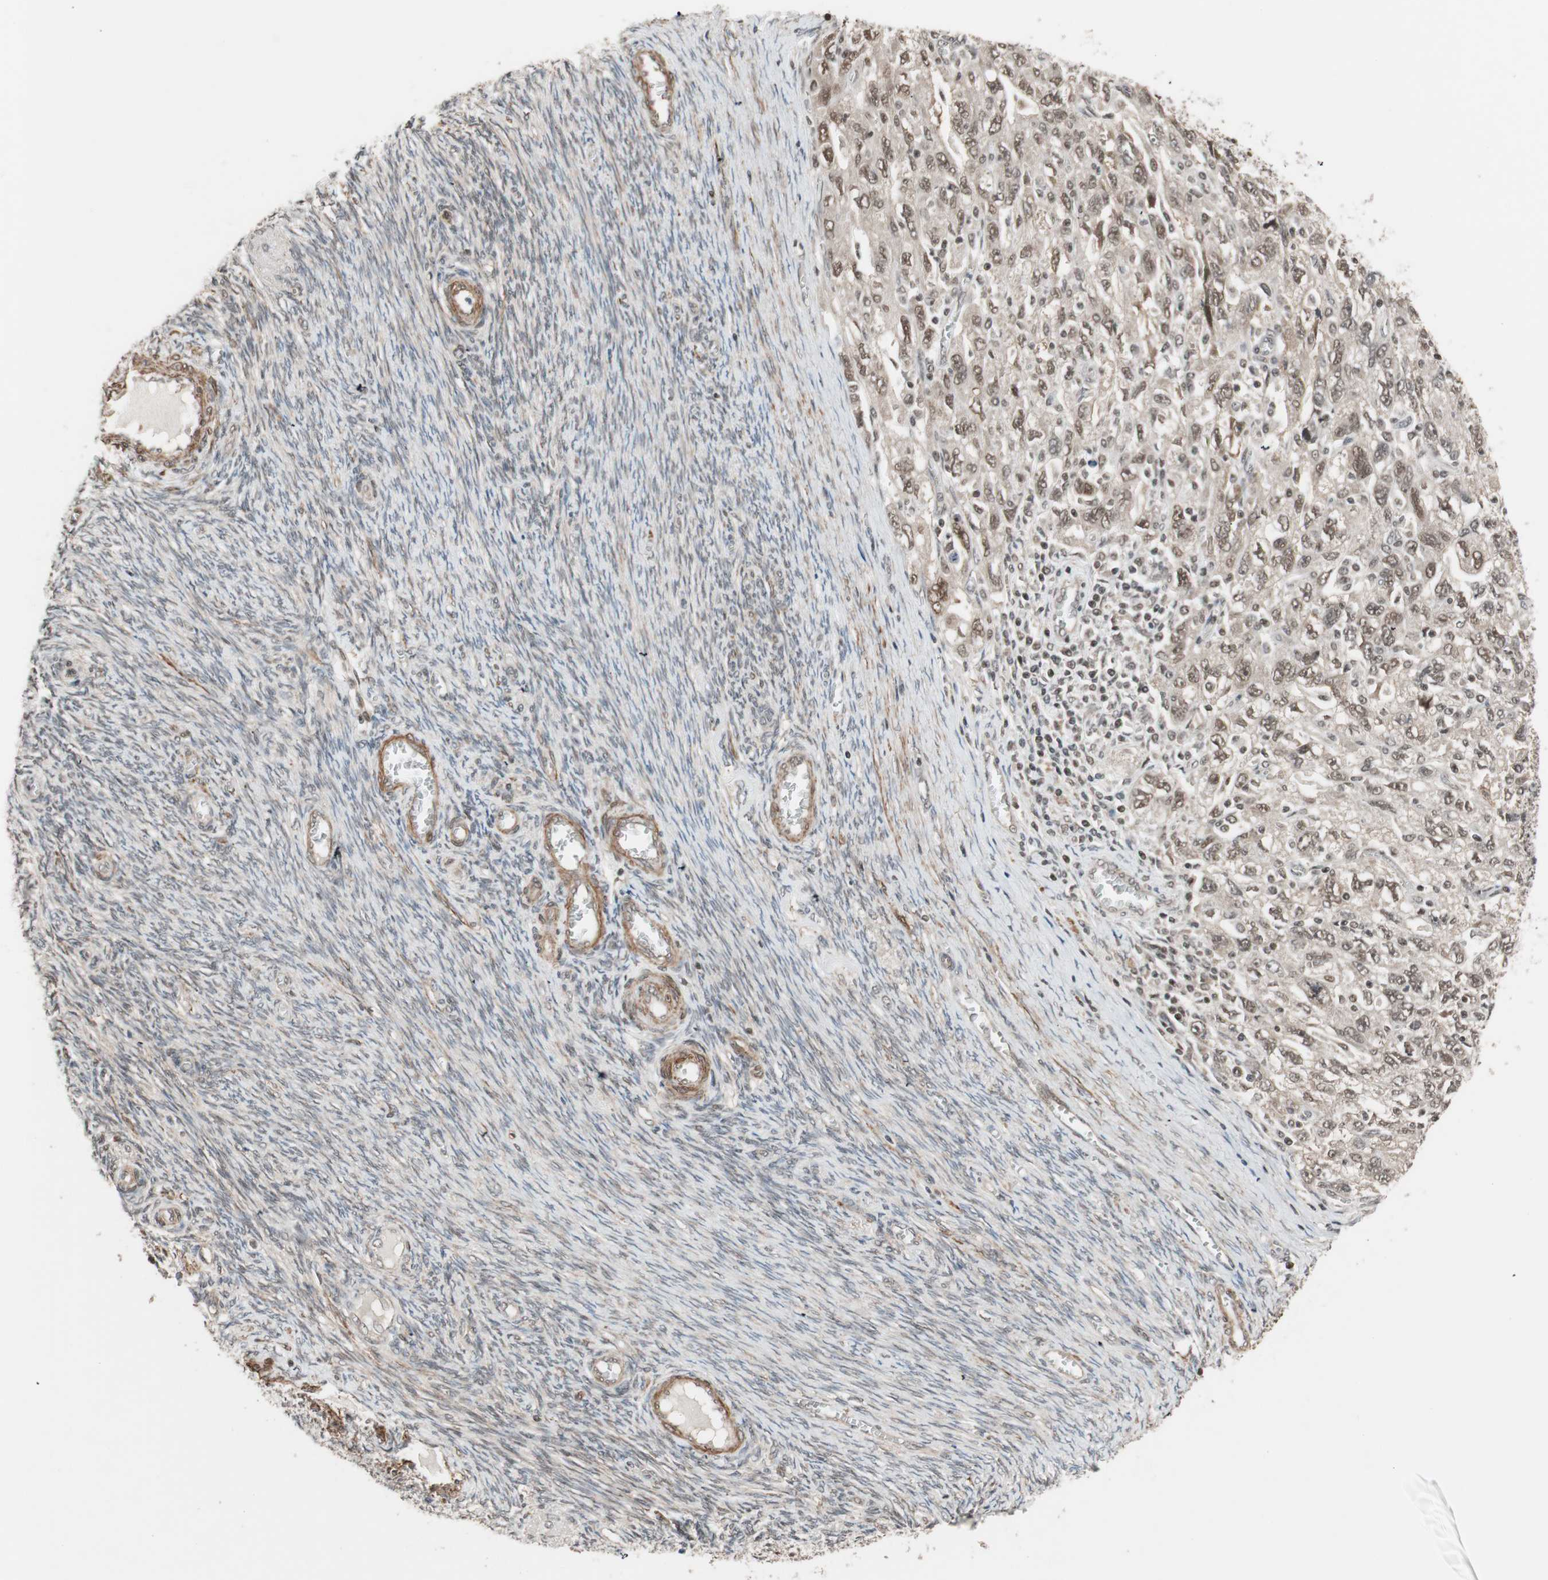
{"staining": {"intensity": "weak", "quantity": "25%-75%", "location": "nuclear"}, "tissue": "ovarian cancer", "cell_type": "Tumor cells", "image_type": "cancer", "snomed": [{"axis": "morphology", "description": "Carcinoma, NOS"}, {"axis": "morphology", "description": "Cystadenocarcinoma, serous, NOS"}, {"axis": "topography", "description": "Ovary"}], "caption": "Protein staining of serous cystadenocarcinoma (ovarian) tissue demonstrates weak nuclear staining in approximately 25%-75% of tumor cells. Nuclei are stained in blue.", "gene": "DRAP1", "patient": {"sex": "female", "age": 69}}